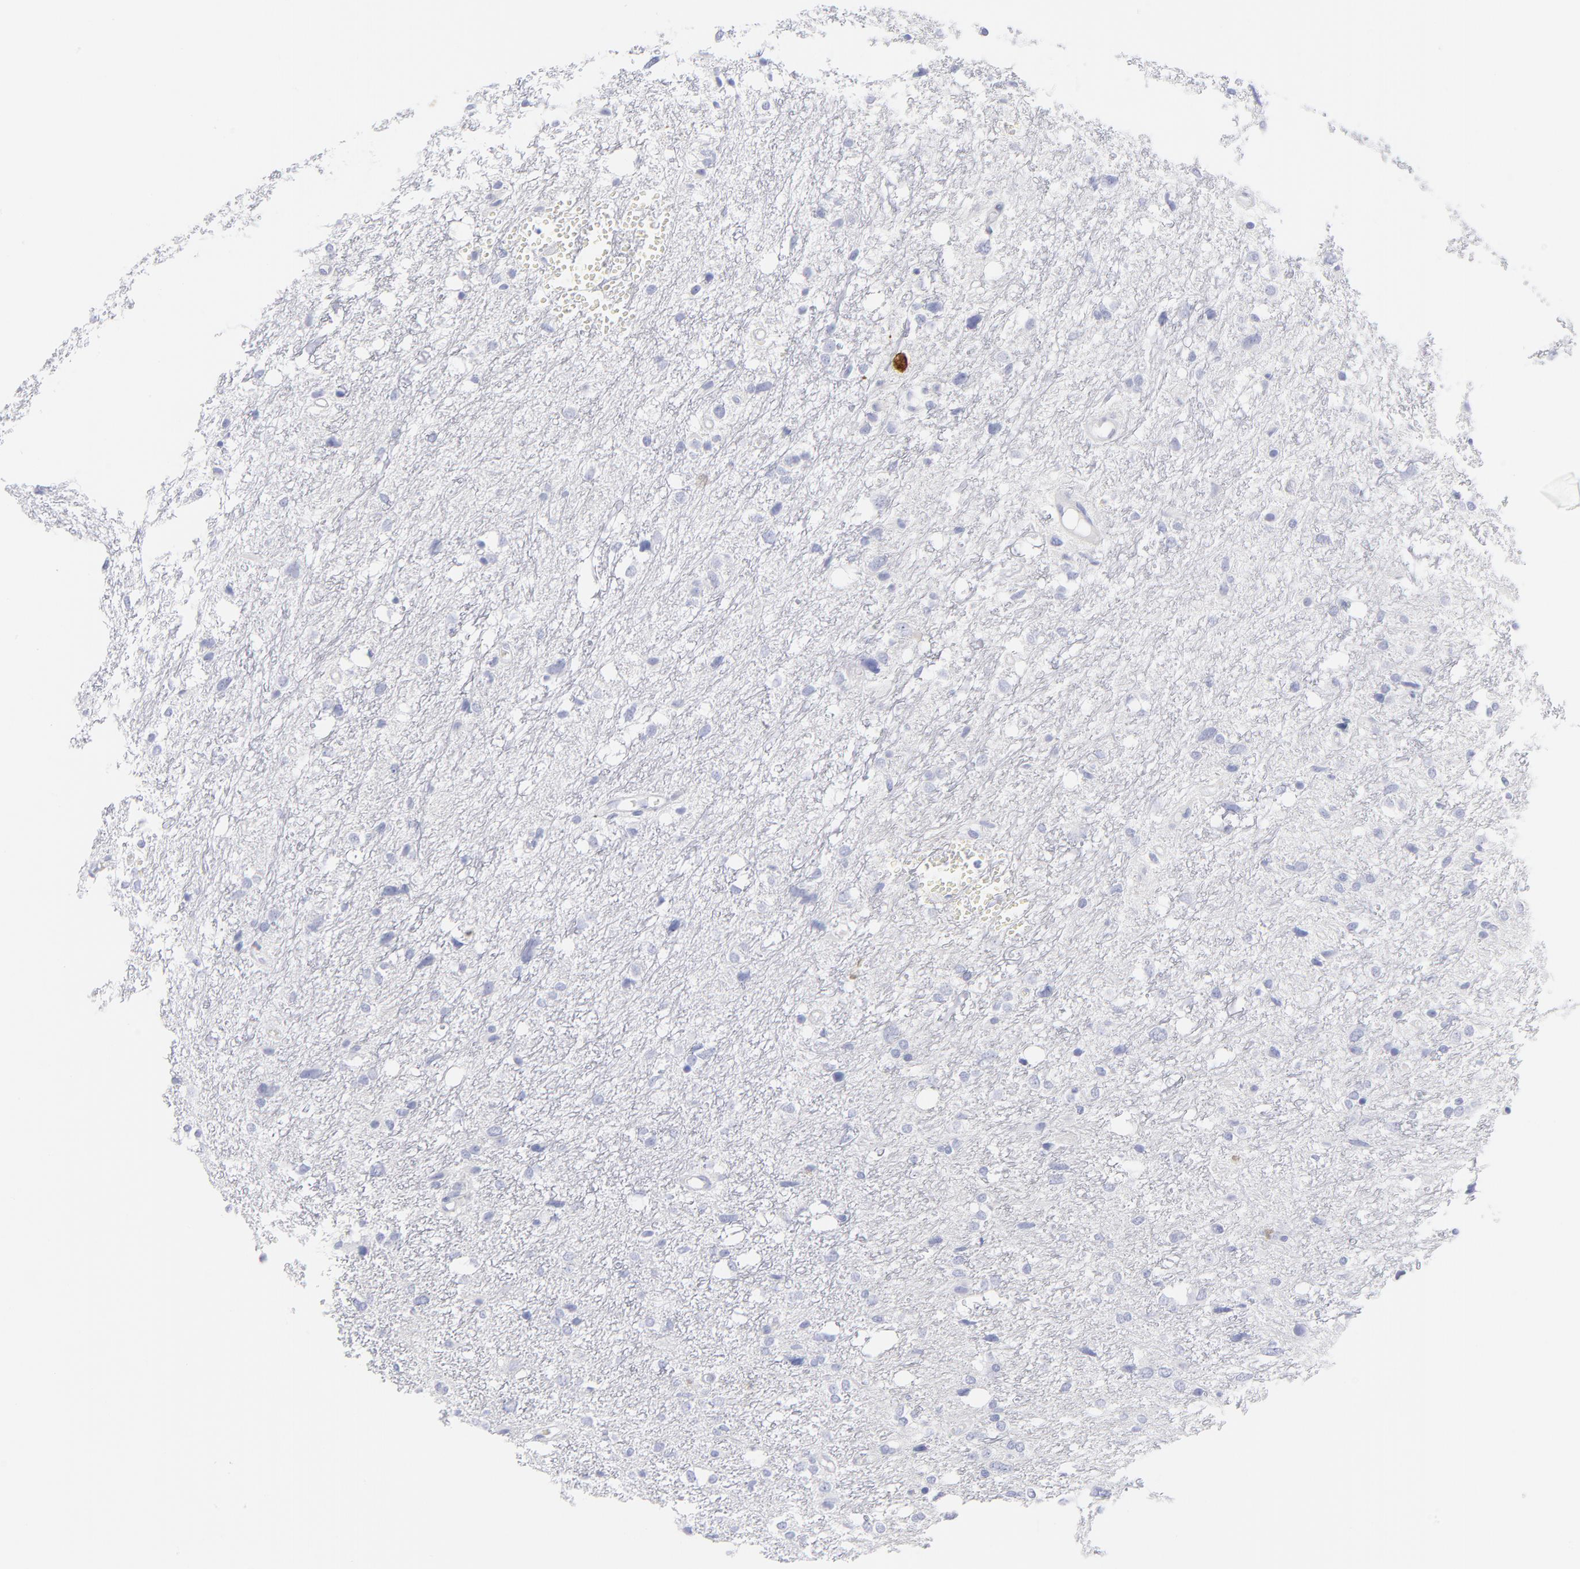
{"staining": {"intensity": "negative", "quantity": "none", "location": "none"}, "tissue": "glioma", "cell_type": "Tumor cells", "image_type": "cancer", "snomed": [{"axis": "morphology", "description": "Glioma, malignant, High grade"}, {"axis": "topography", "description": "Brain"}], "caption": "A histopathology image of glioma stained for a protein demonstrates no brown staining in tumor cells.", "gene": "CCNB1", "patient": {"sex": "female", "age": 59}}